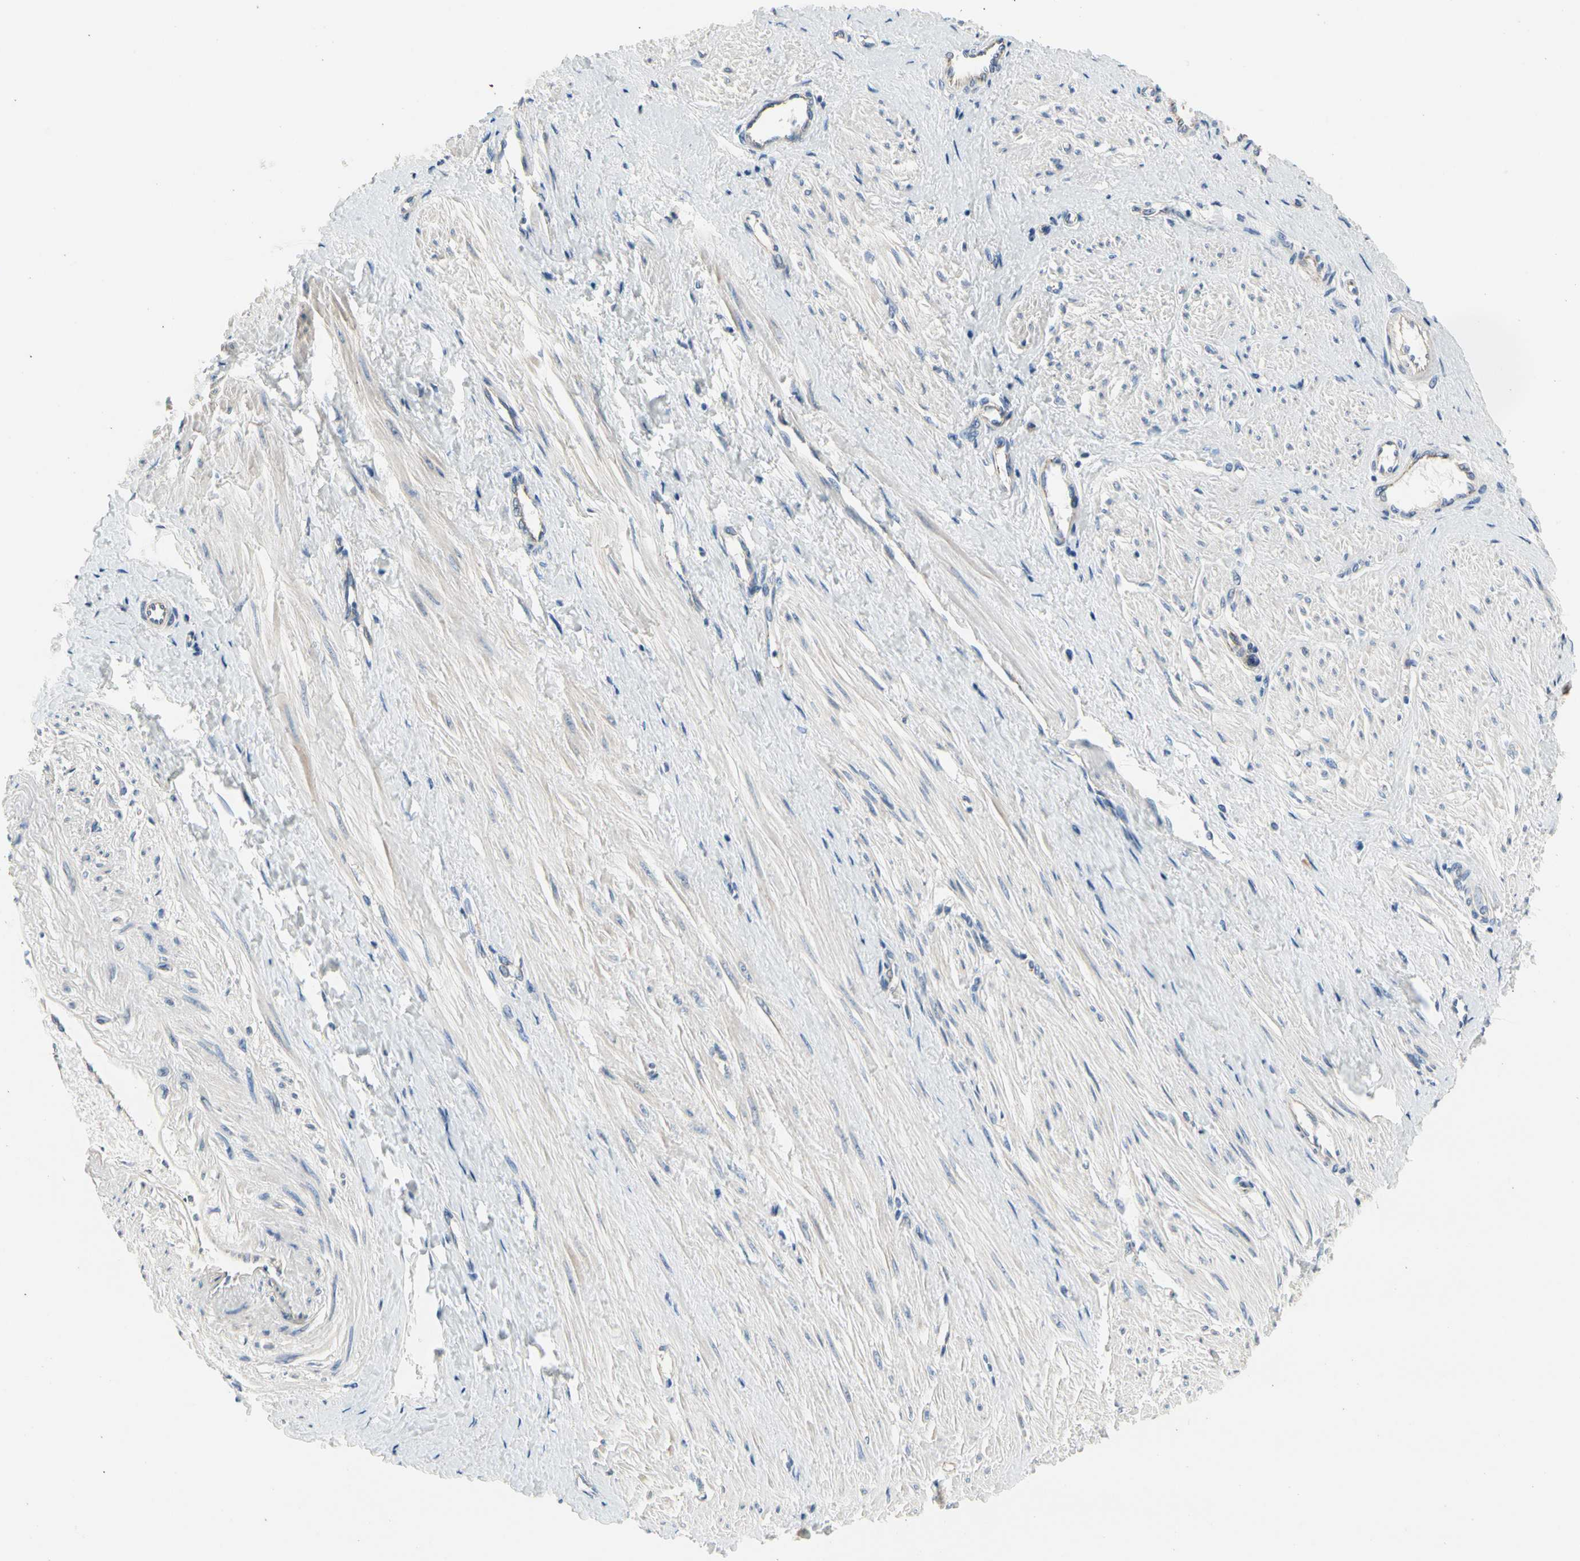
{"staining": {"intensity": "weak", "quantity": "<25%", "location": "cytoplasmic/membranous"}, "tissue": "smooth muscle", "cell_type": "Smooth muscle cells", "image_type": "normal", "snomed": [{"axis": "morphology", "description": "Normal tissue, NOS"}, {"axis": "topography", "description": "Smooth muscle"}, {"axis": "topography", "description": "Uterus"}], "caption": "Histopathology image shows no protein positivity in smooth muscle cells of benign smooth muscle. The staining is performed using DAB (3,3'-diaminobenzidine) brown chromogen with nuclei counter-stained in using hematoxylin.", "gene": "LGR6", "patient": {"sex": "female", "age": 39}}